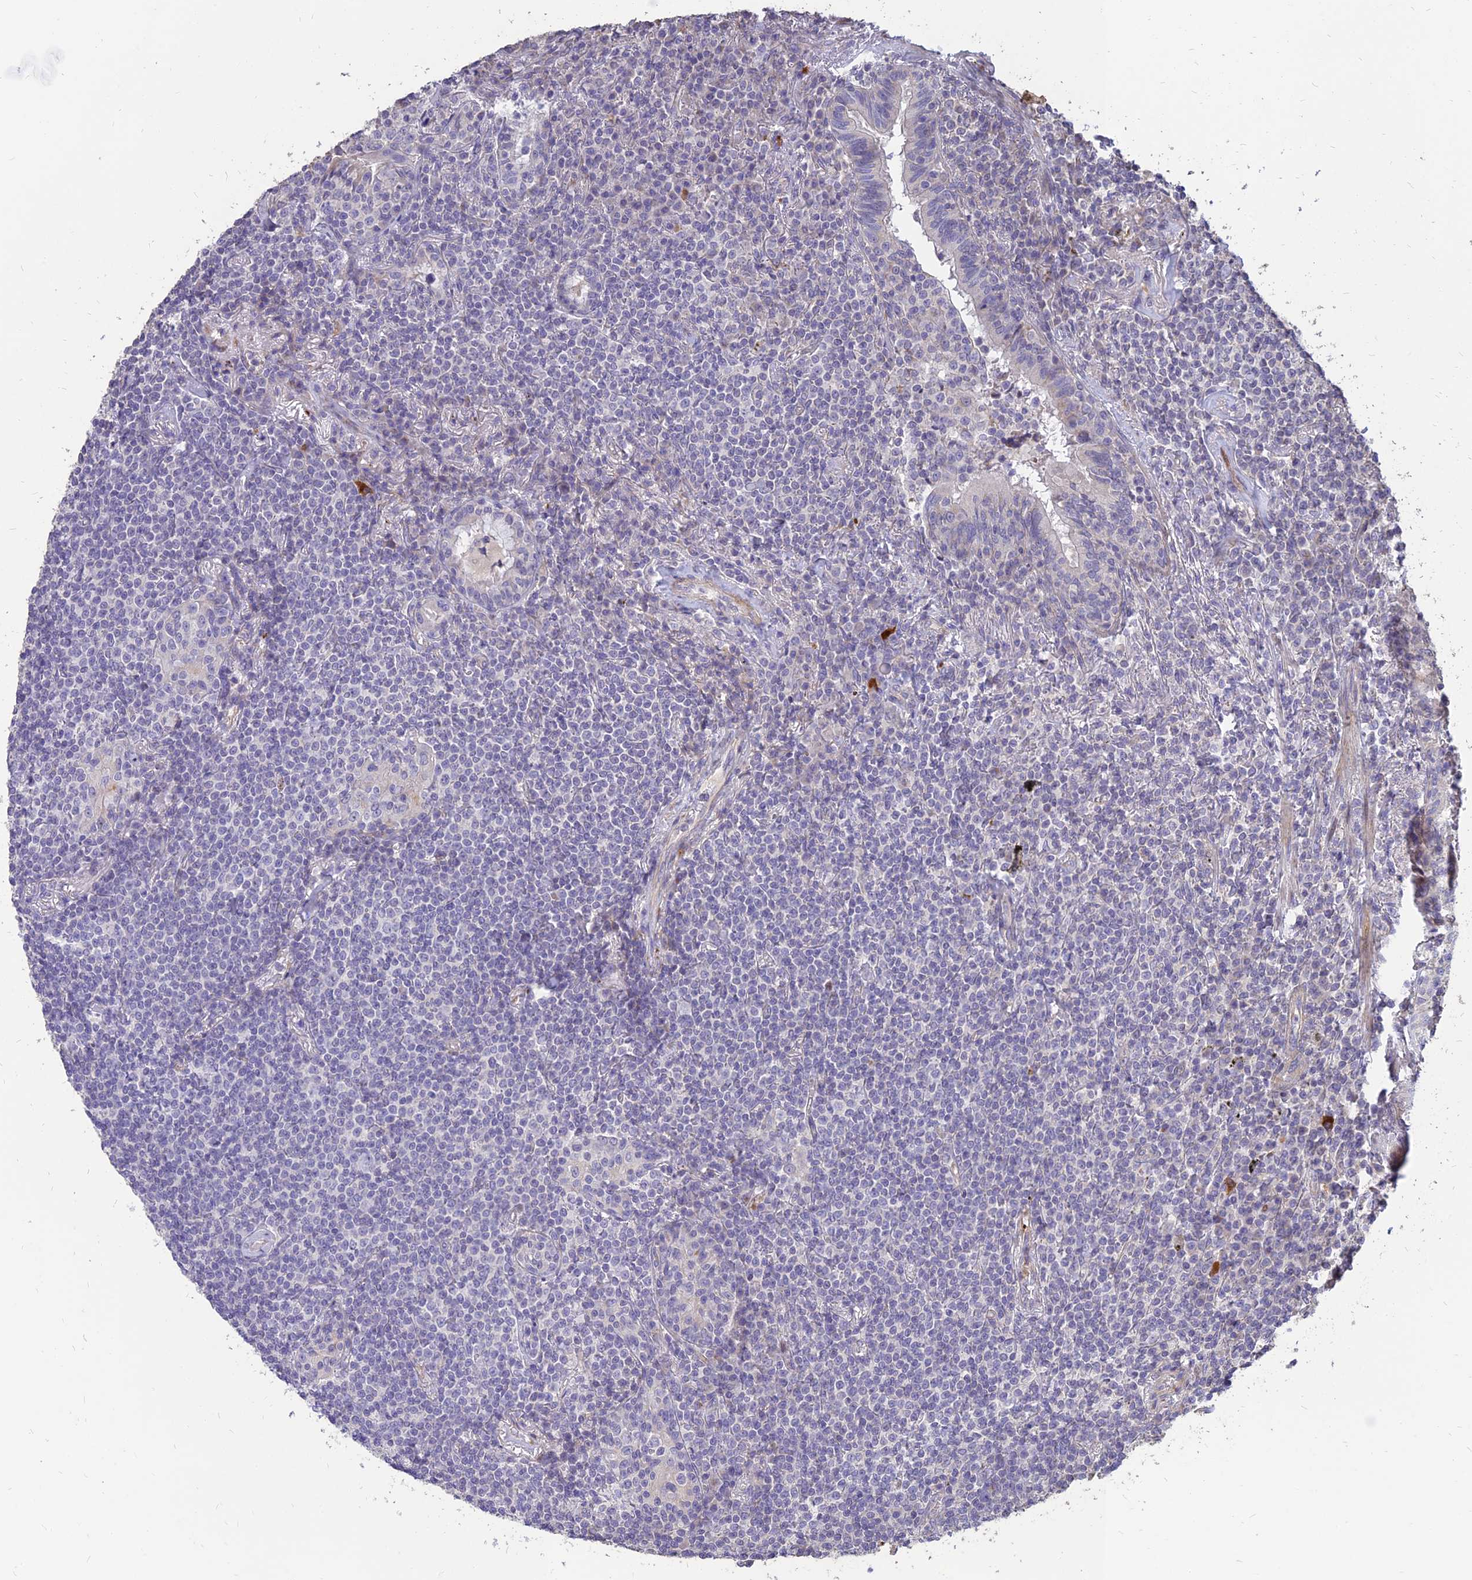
{"staining": {"intensity": "negative", "quantity": "none", "location": "none"}, "tissue": "lymphoma", "cell_type": "Tumor cells", "image_type": "cancer", "snomed": [{"axis": "morphology", "description": "Malignant lymphoma, non-Hodgkin's type, Low grade"}, {"axis": "topography", "description": "Lung"}], "caption": "This micrograph is of malignant lymphoma, non-Hodgkin's type (low-grade) stained with immunohistochemistry (IHC) to label a protein in brown with the nuclei are counter-stained blue. There is no staining in tumor cells.", "gene": "ST3GAL6", "patient": {"sex": "female", "age": 71}}